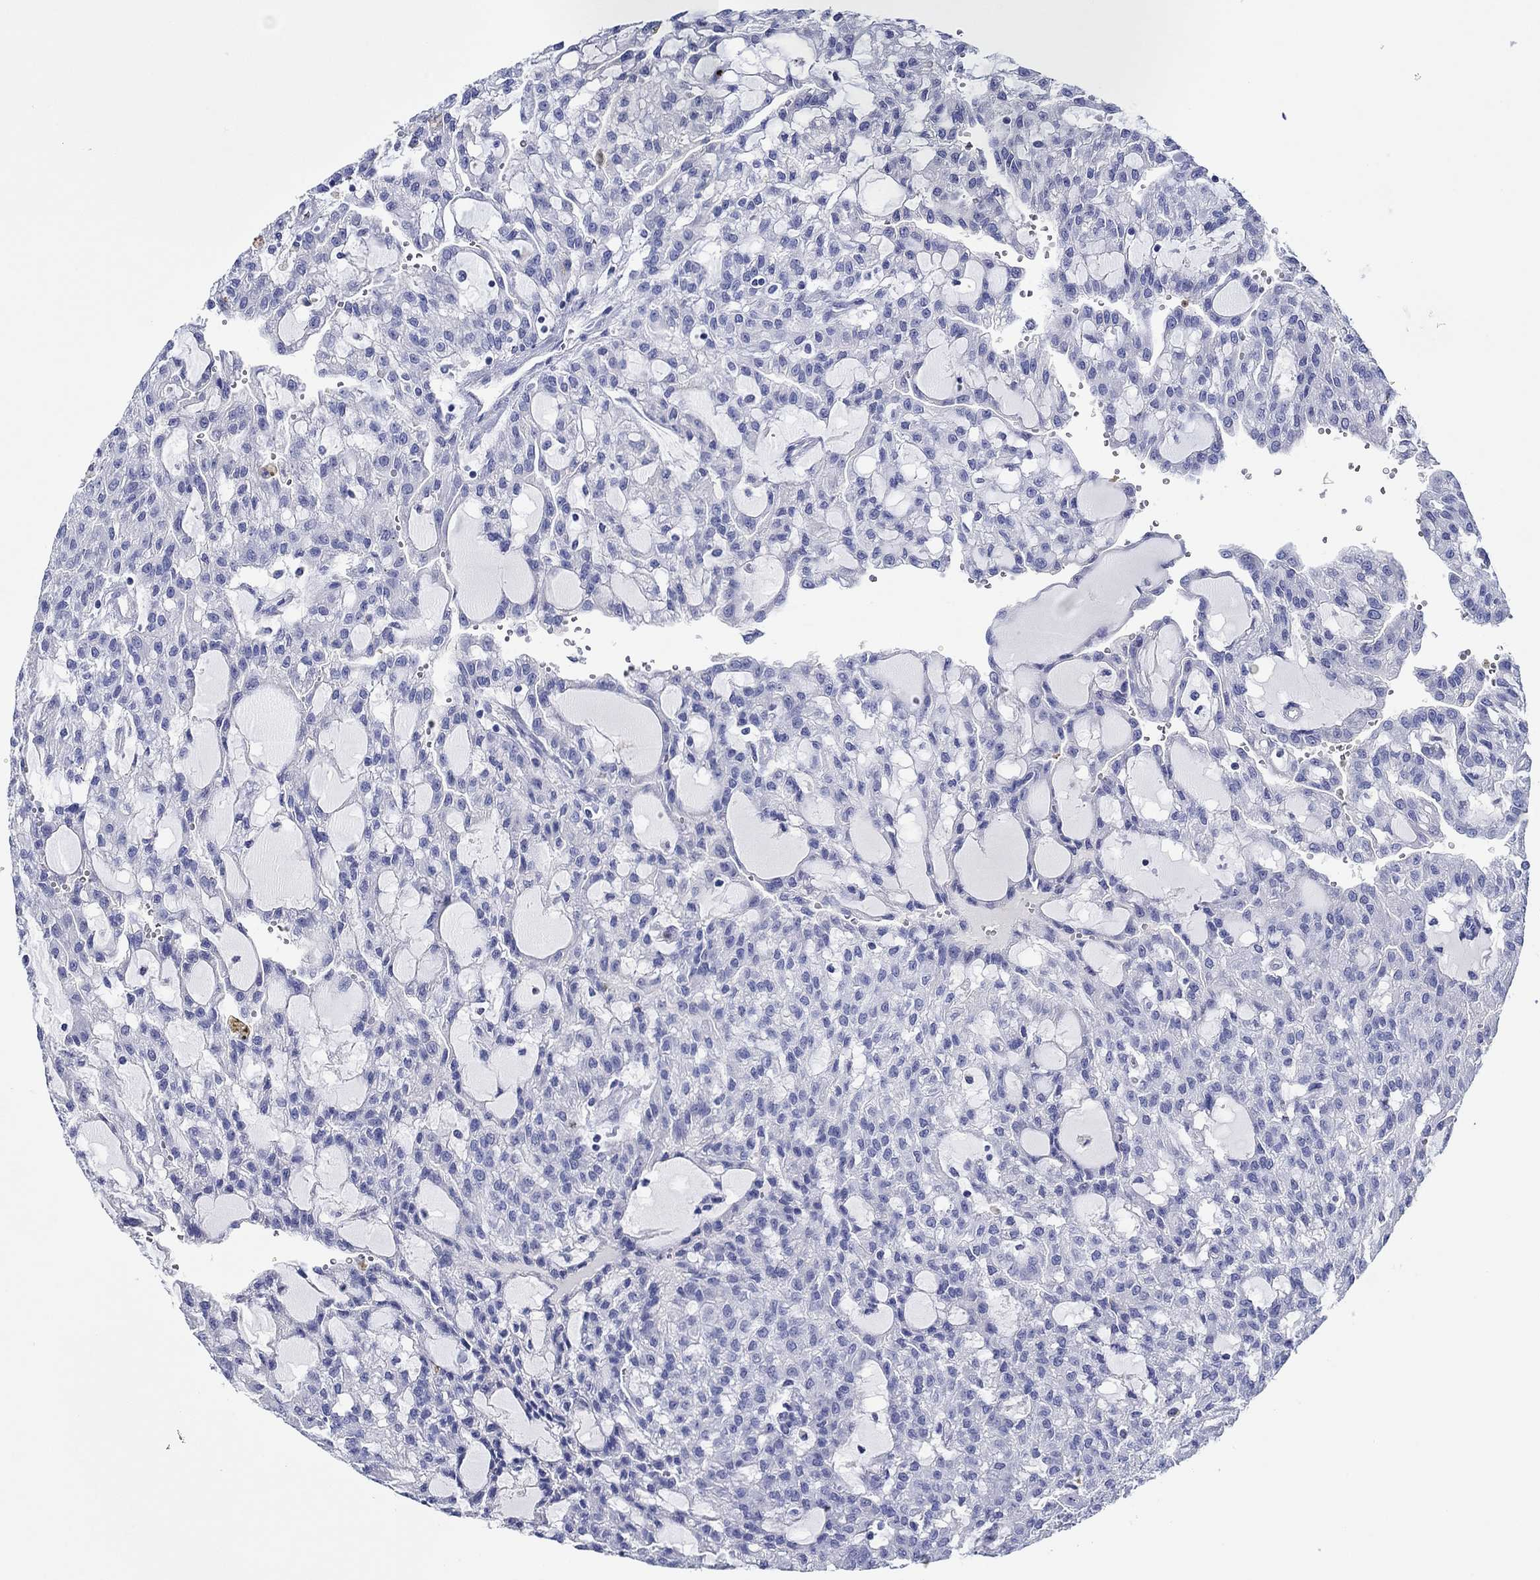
{"staining": {"intensity": "negative", "quantity": "none", "location": "none"}, "tissue": "renal cancer", "cell_type": "Tumor cells", "image_type": "cancer", "snomed": [{"axis": "morphology", "description": "Adenocarcinoma, NOS"}, {"axis": "topography", "description": "Kidney"}], "caption": "There is no significant positivity in tumor cells of adenocarcinoma (renal).", "gene": "EPX", "patient": {"sex": "male", "age": 63}}